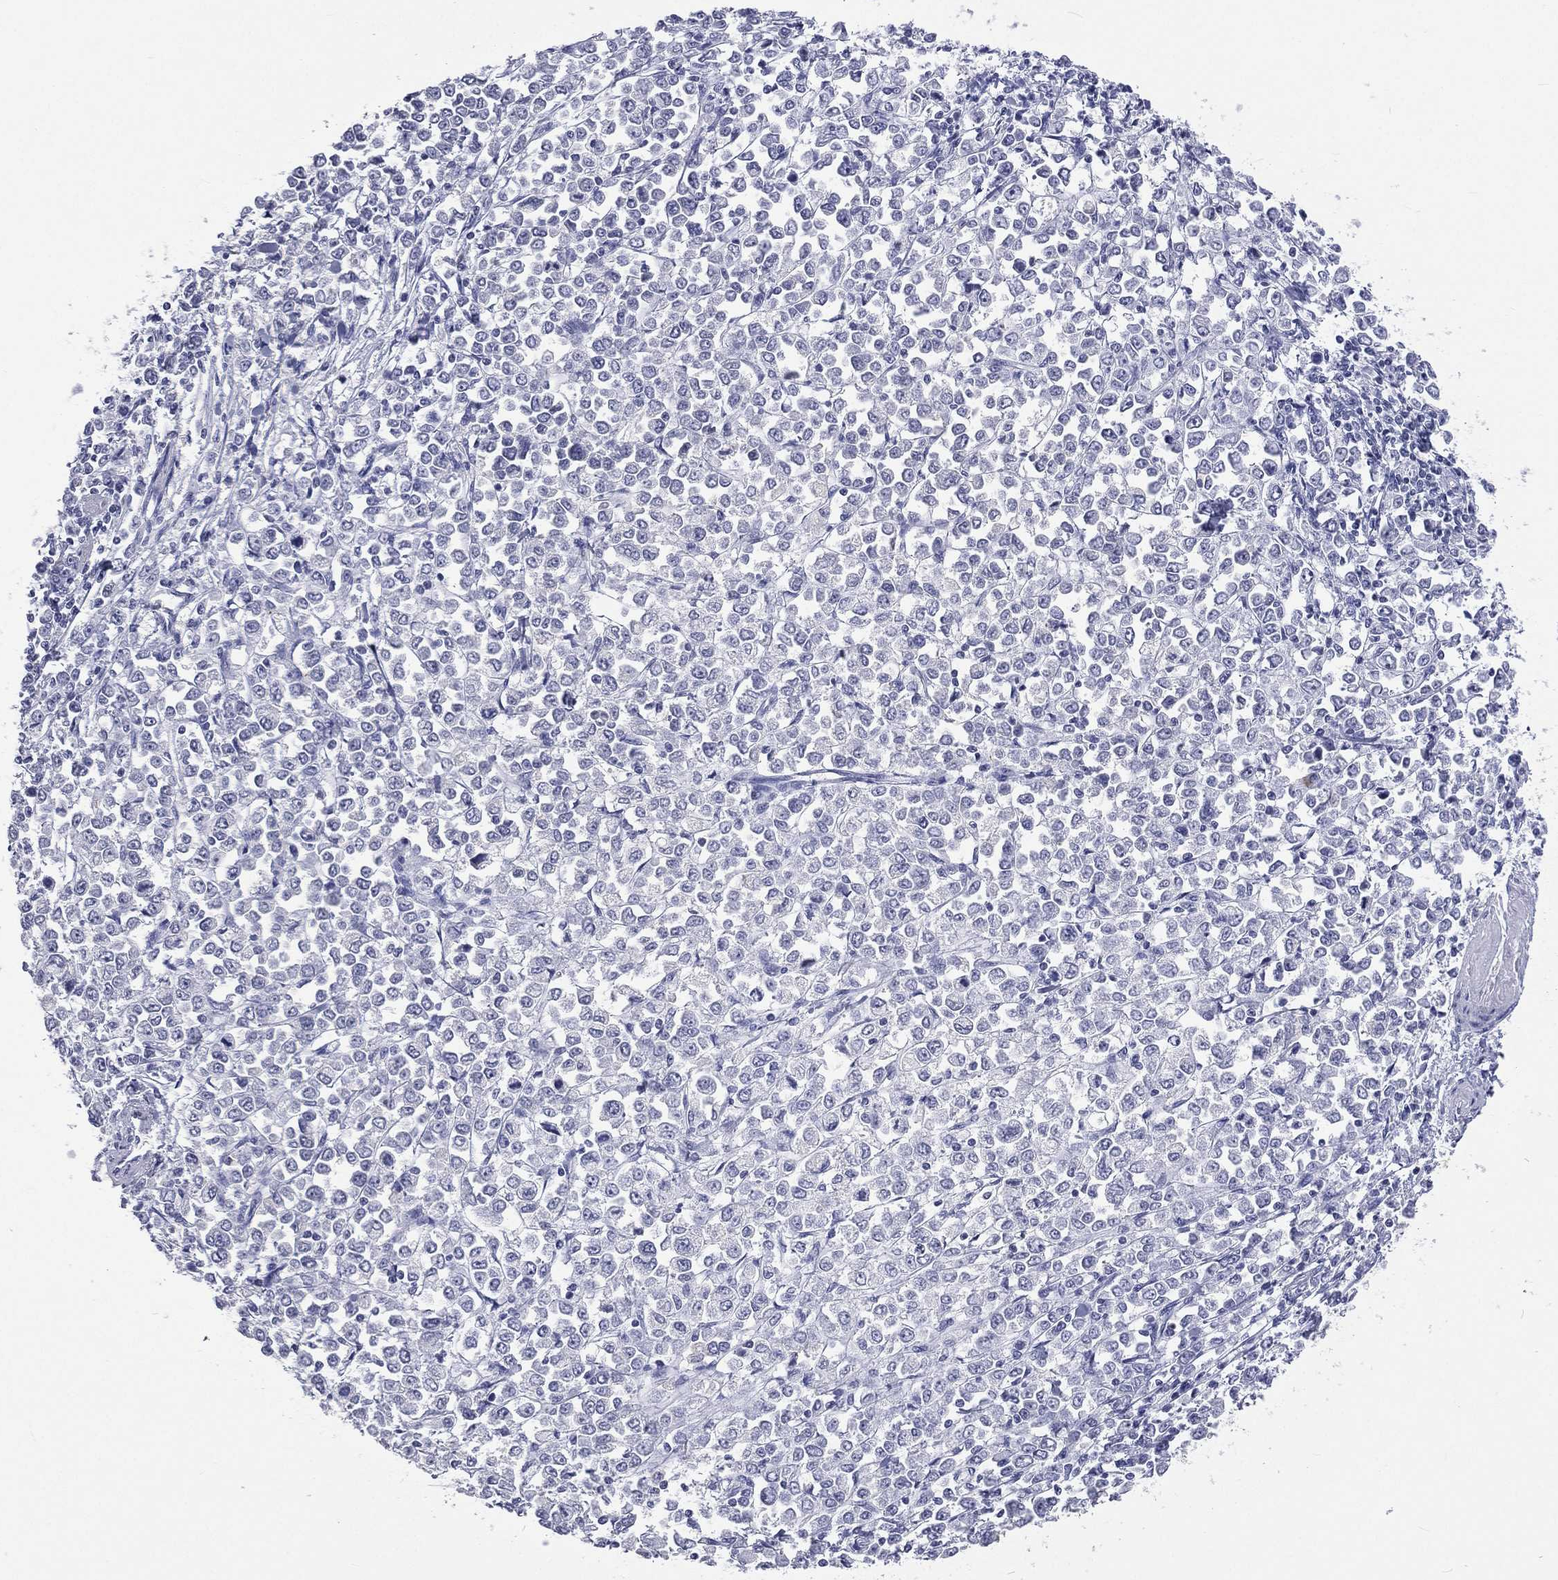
{"staining": {"intensity": "negative", "quantity": "none", "location": "none"}, "tissue": "stomach cancer", "cell_type": "Tumor cells", "image_type": "cancer", "snomed": [{"axis": "morphology", "description": "Adenocarcinoma, NOS"}, {"axis": "topography", "description": "Stomach, upper"}], "caption": "The immunohistochemistry histopathology image has no significant positivity in tumor cells of stomach cancer tissue.", "gene": "SSX1", "patient": {"sex": "male", "age": 70}}